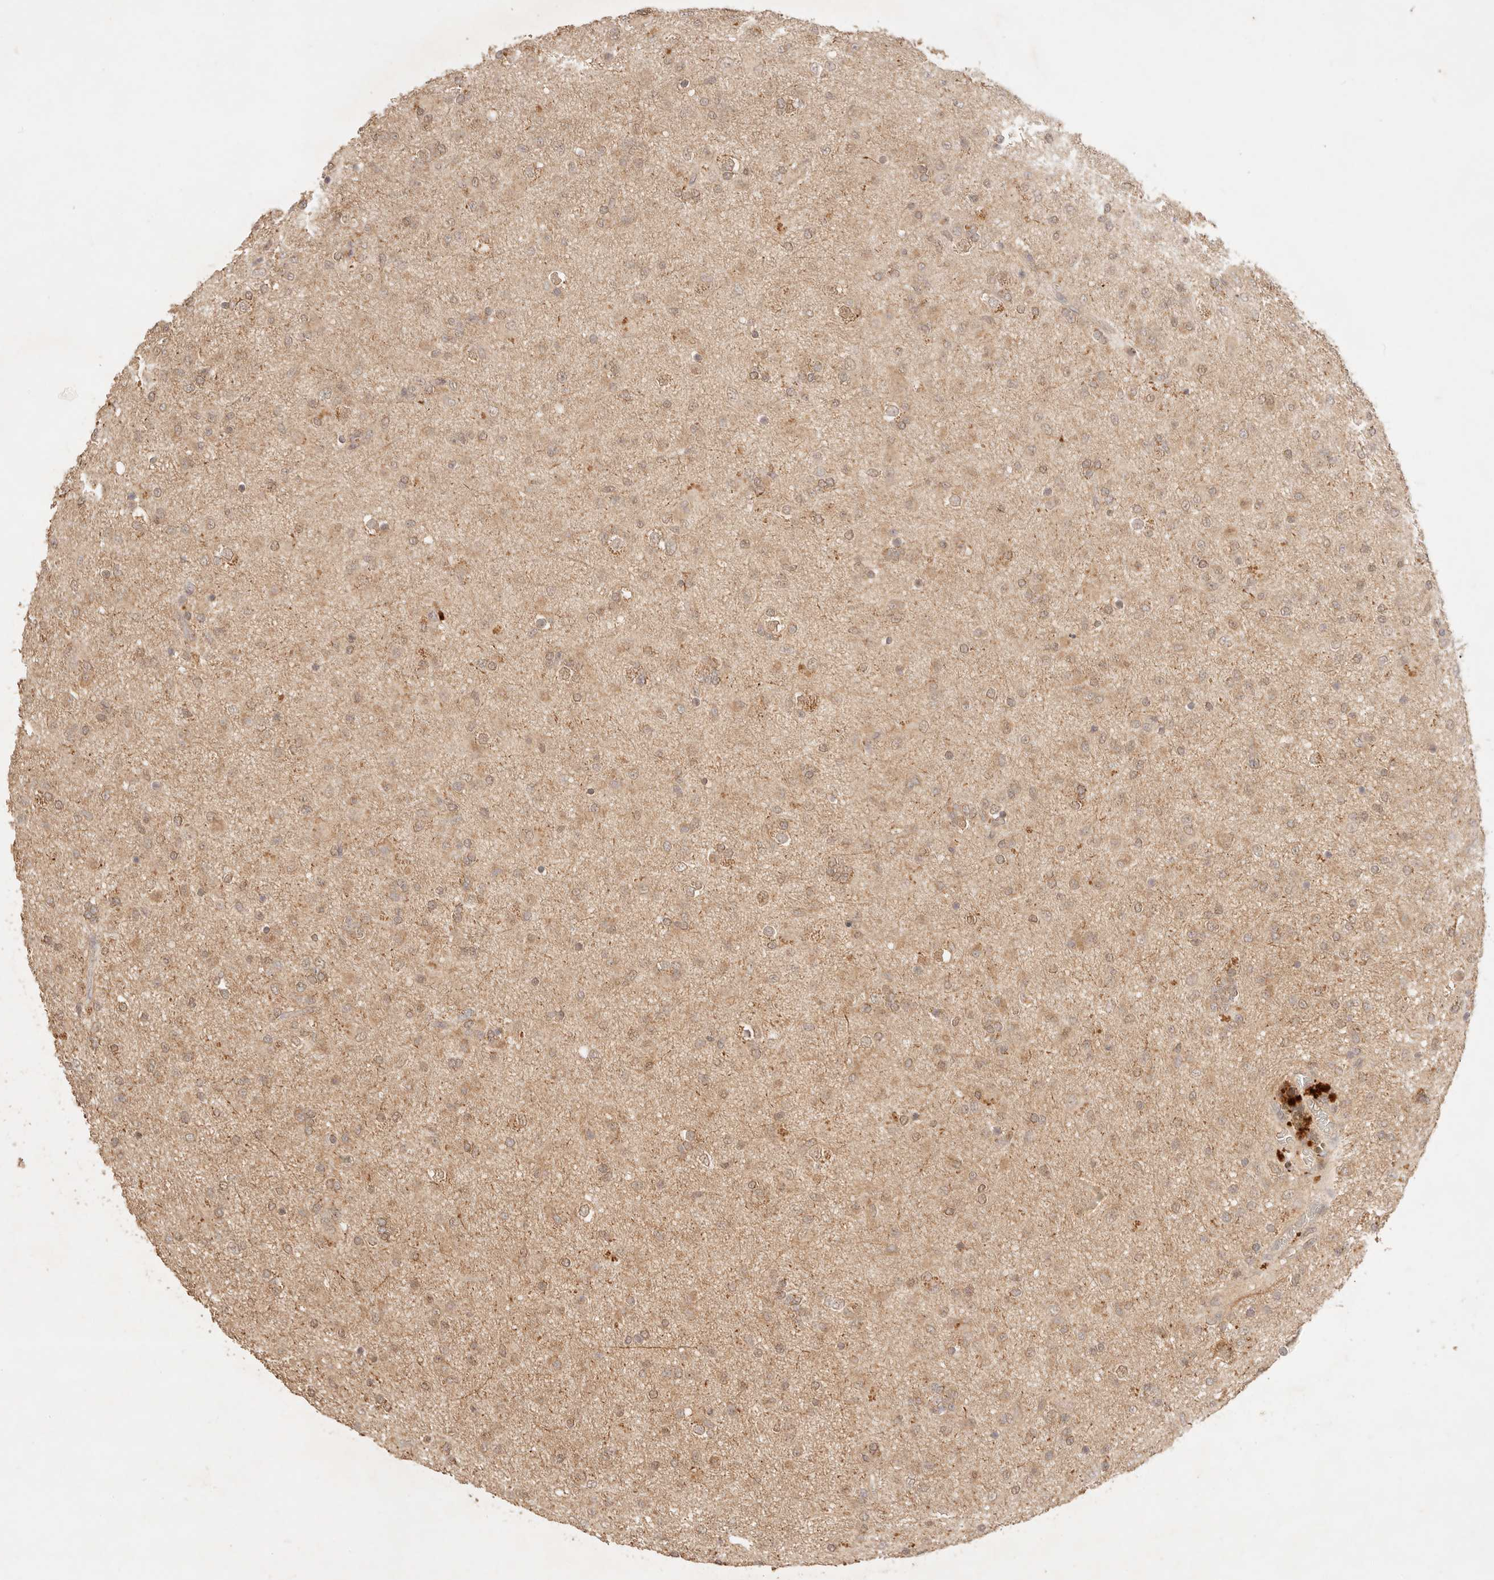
{"staining": {"intensity": "moderate", "quantity": ">75%", "location": "cytoplasmic/membranous,nuclear"}, "tissue": "glioma", "cell_type": "Tumor cells", "image_type": "cancer", "snomed": [{"axis": "morphology", "description": "Glioma, malignant, Low grade"}, {"axis": "topography", "description": "Brain"}], "caption": "An immunohistochemistry photomicrograph of neoplastic tissue is shown. Protein staining in brown labels moderate cytoplasmic/membranous and nuclear positivity in malignant low-grade glioma within tumor cells.", "gene": "TRIM11", "patient": {"sex": "male", "age": 65}}